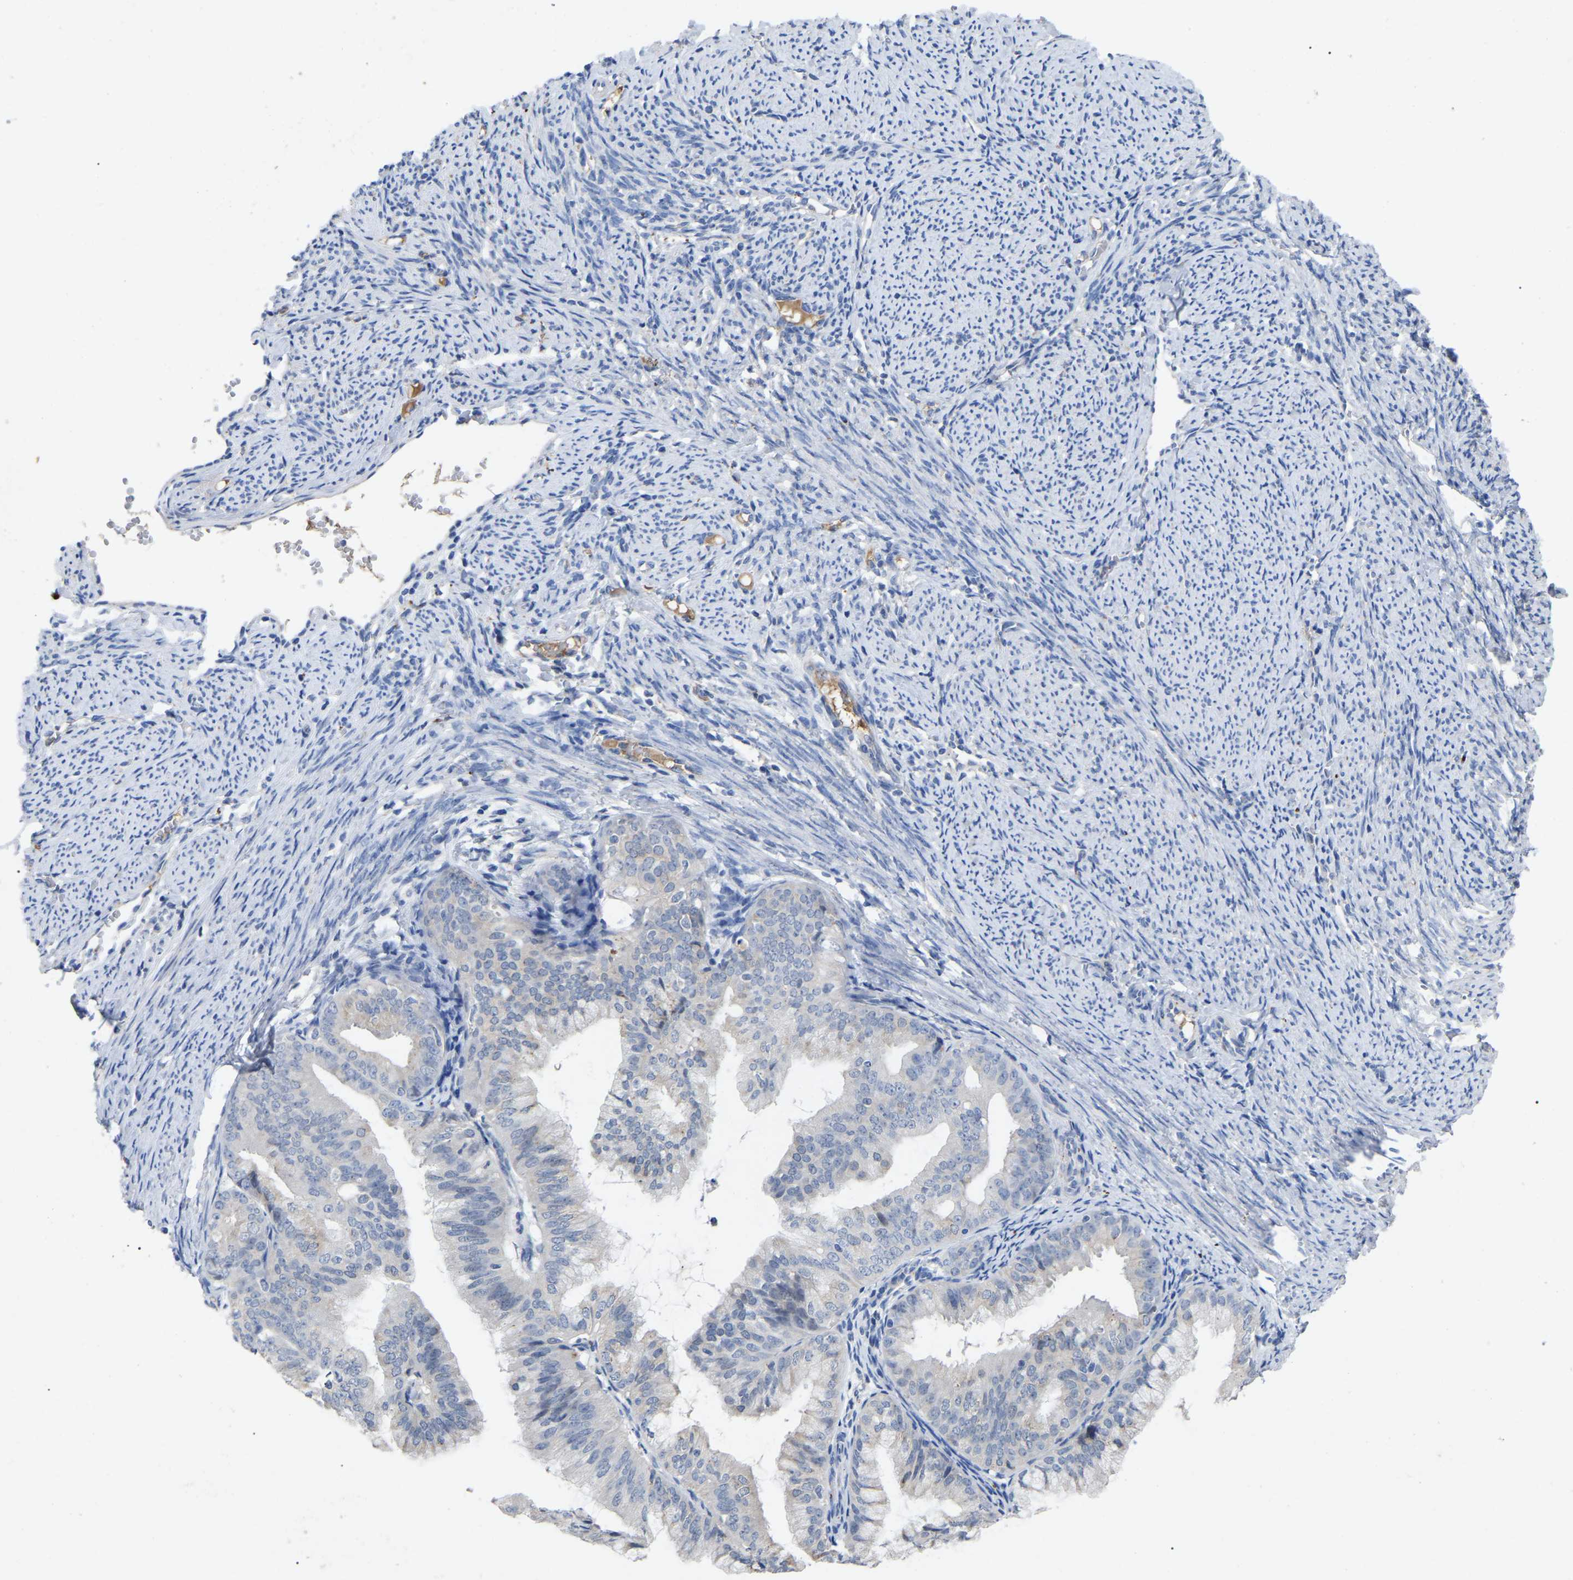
{"staining": {"intensity": "negative", "quantity": "none", "location": "none"}, "tissue": "endometrial cancer", "cell_type": "Tumor cells", "image_type": "cancer", "snomed": [{"axis": "morphology", "description": "Adenocarcinoma, NOS"}, {"axis": "topography", "description": "Endometrium"}], "caption": "Human endometrial cancer (adenocarcinoma) stained for a protein using IHC shows no positivity in tumor cells.", "gene": "SMPD2", "patient": {"sex": "female", "age": 63}}